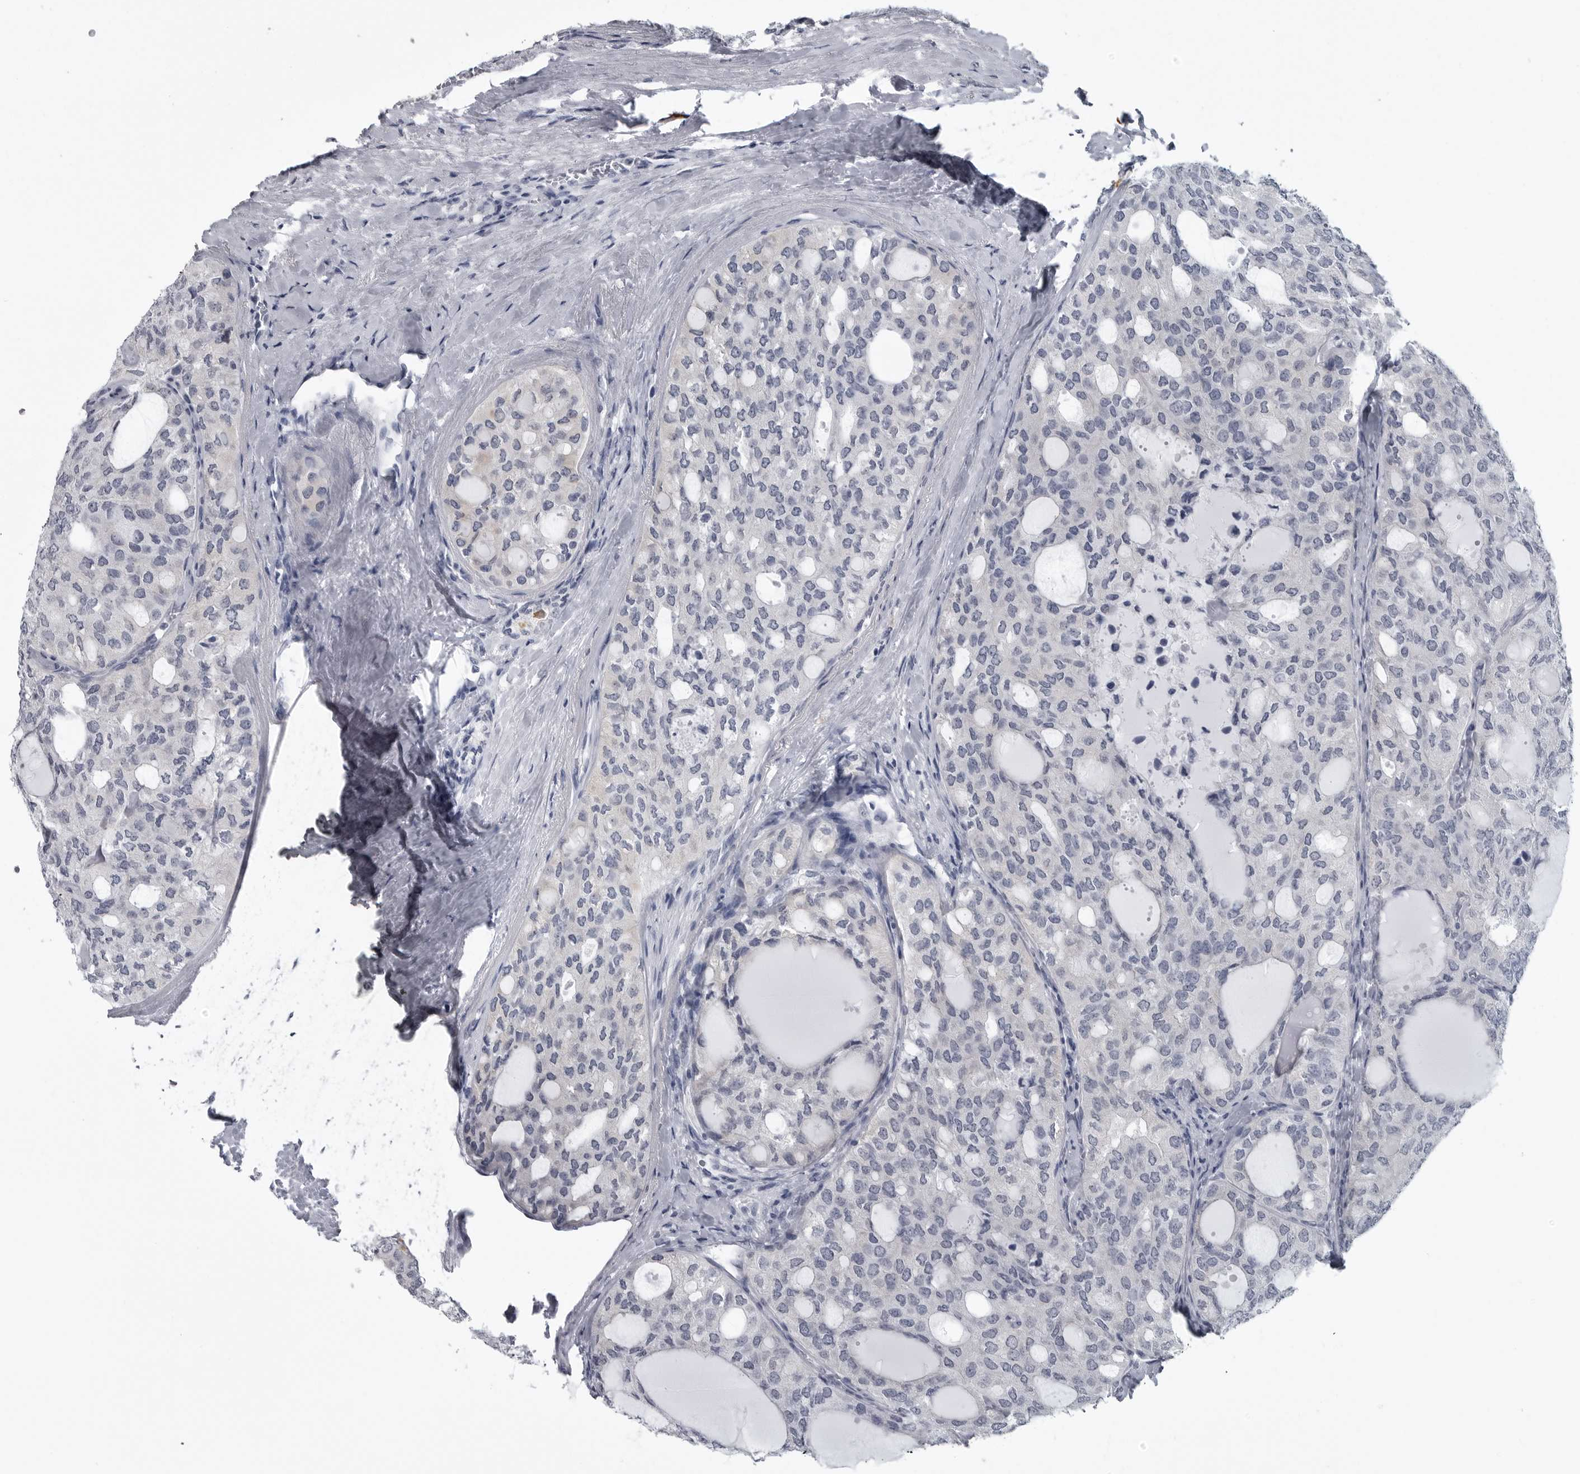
{"staining": {"intensity": "negative", "quantity": "none", "location": "none"}, "tissue": "thyroid cancer", "cell_type": "Tumor cells", "image_type": "cancer", "snomed": [{"axis": "morphology", "description": "Follicular adenoma carcinoma, NOS"}, {"axis": "topography", "description": "Thyroid gland"}], "caption": "The image displays no staining of tumor cells in follicular adenoma carcinoma (thyroid). (DAB (3,3'-diaminobenzidine) immunohistochemistry, high magnification).", "gene": "MYOC", "patient": {"sex": "male", "age": 75}}